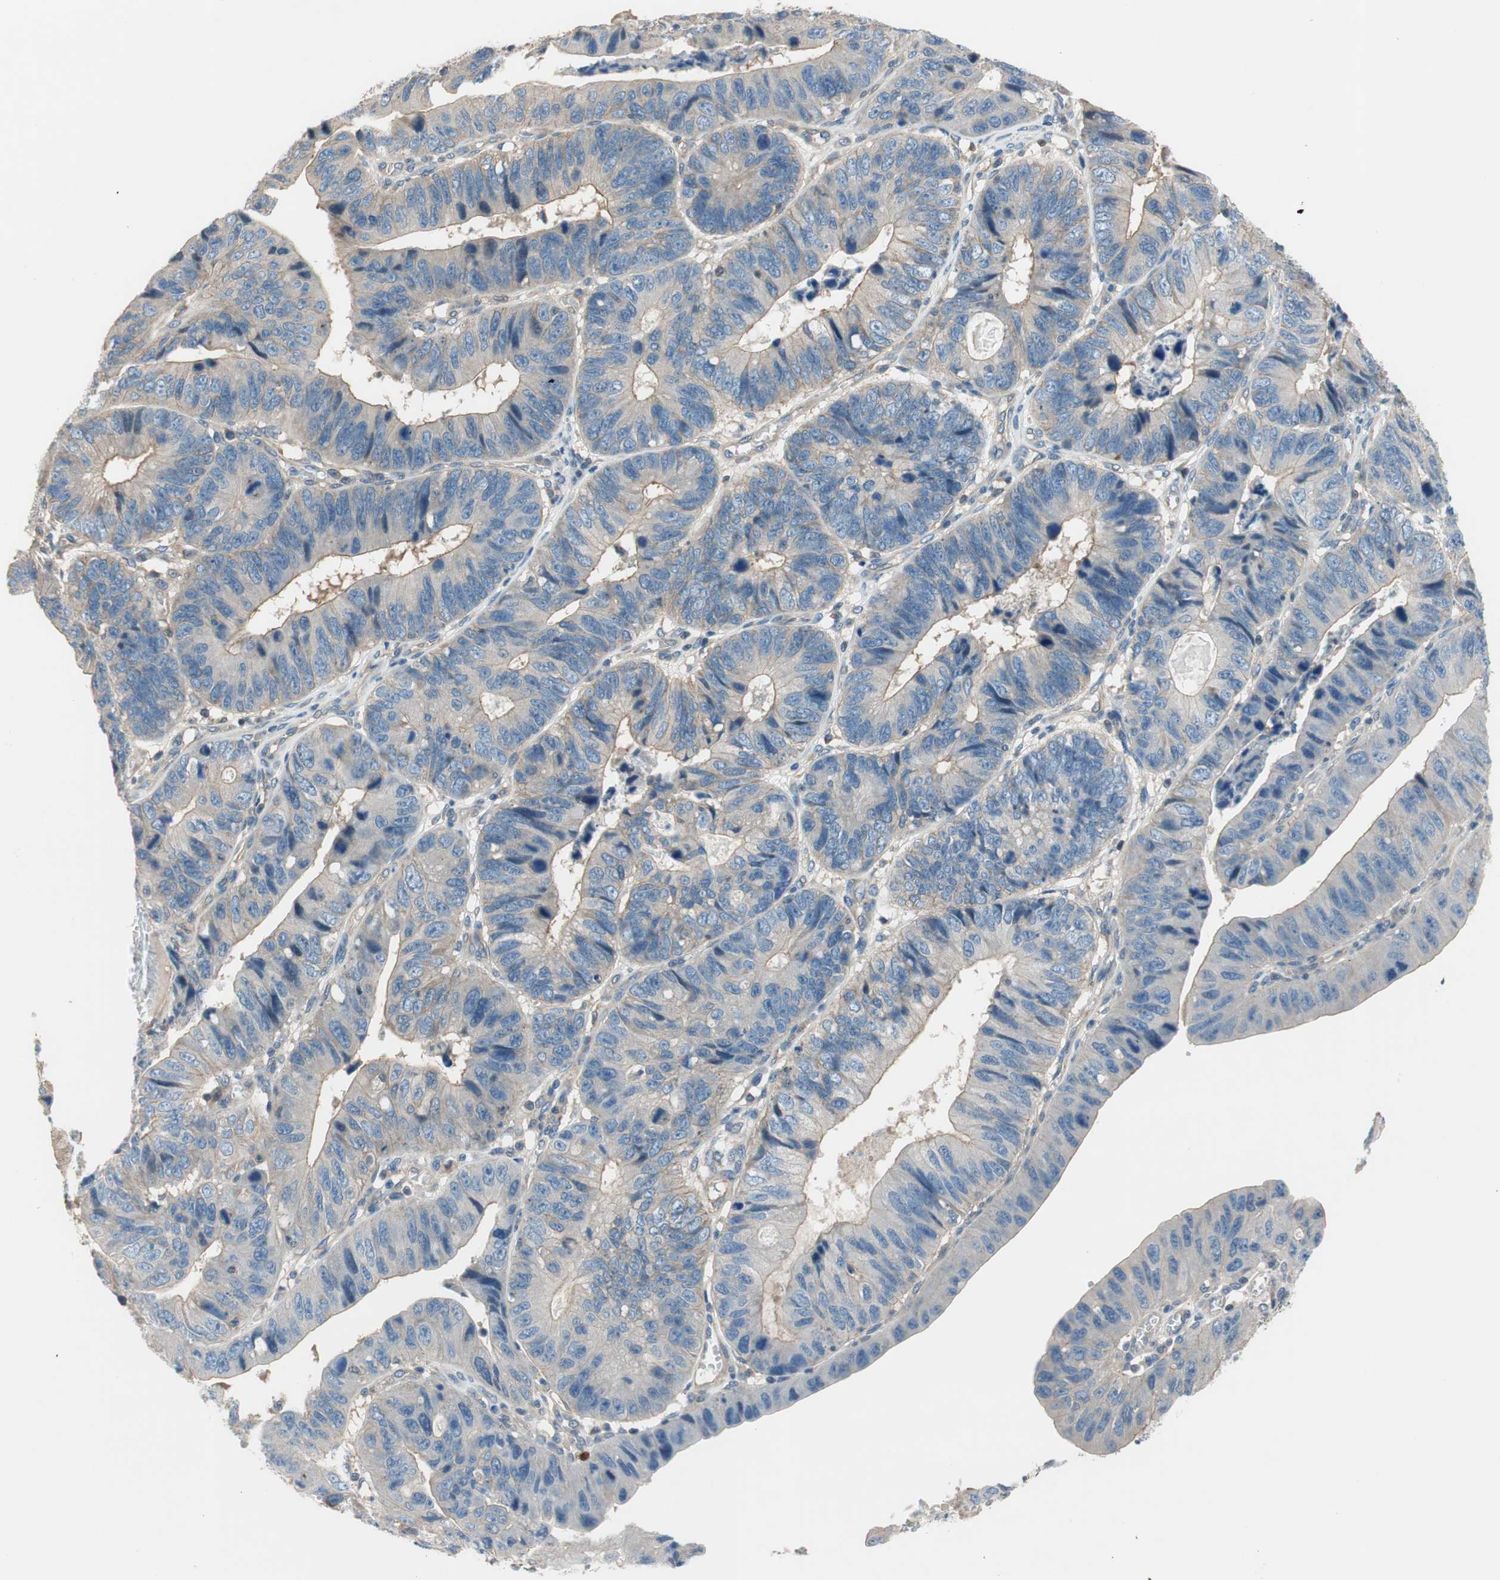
{"staining": {"intensity": "weak", "quantity": ">75%", "location": "cytoplasmic/membranous"}, "tissue": "stomach cancer", "cell_type": "Tumor cells", "image_type": "cancer", "snomed": [{"axis": "morphology", "description": "Adenocarcinoma, NOS"}, {"axis": "topography", "description": "Stomach"}], "caption": "Human adenocarcinoma (stomach) stained with a protein marker demonstrates weak staining in tumor cells.", "gene": "CALML3", "patient": {"sex": "male", "age": 59}}